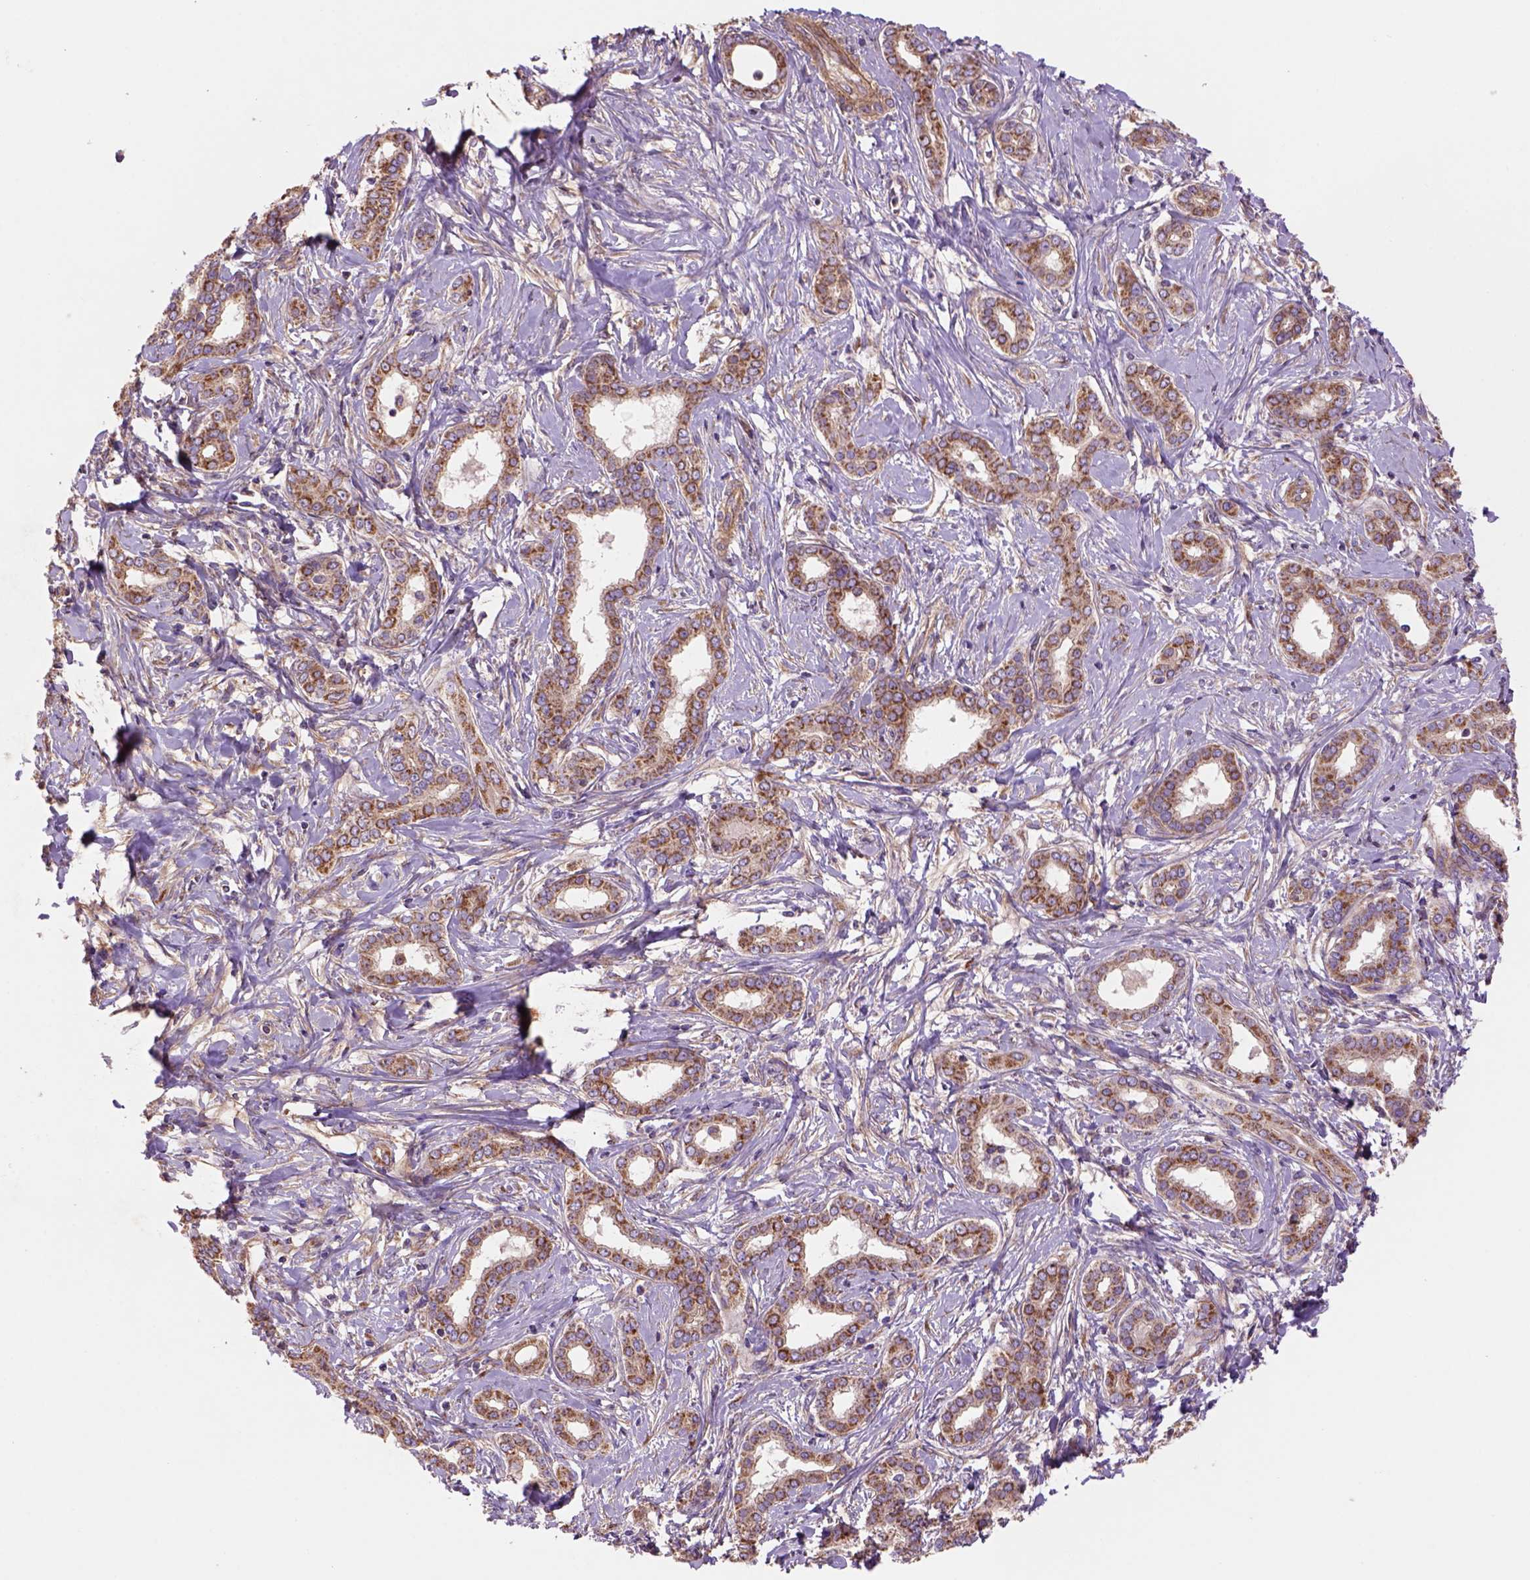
{"staining": {"intensity": "moderate", "quantity": "25%-75%", "location": "cytoplasmic/membranous"}, "tissue": "liver cancer", "cell_type": "Tumor cells", "image_type": "cancer", "snomed": [{"axis": "morphology", "description": "Cholangiocarcinoma"}, {"axis": "topography", "description": "Liver"}], "caption": "Liver cancer (cholangiocarcinoma) stained with DAB (3,3'-diaminobenzidine) immunohistochemistry (IHC) exhibits medium levels of moderate cytoplasmic/membranous expression in approximately 25%-75% of tumor cells.", "gene": "WARS2", "patient": {"sex": "female", "age": 47}}